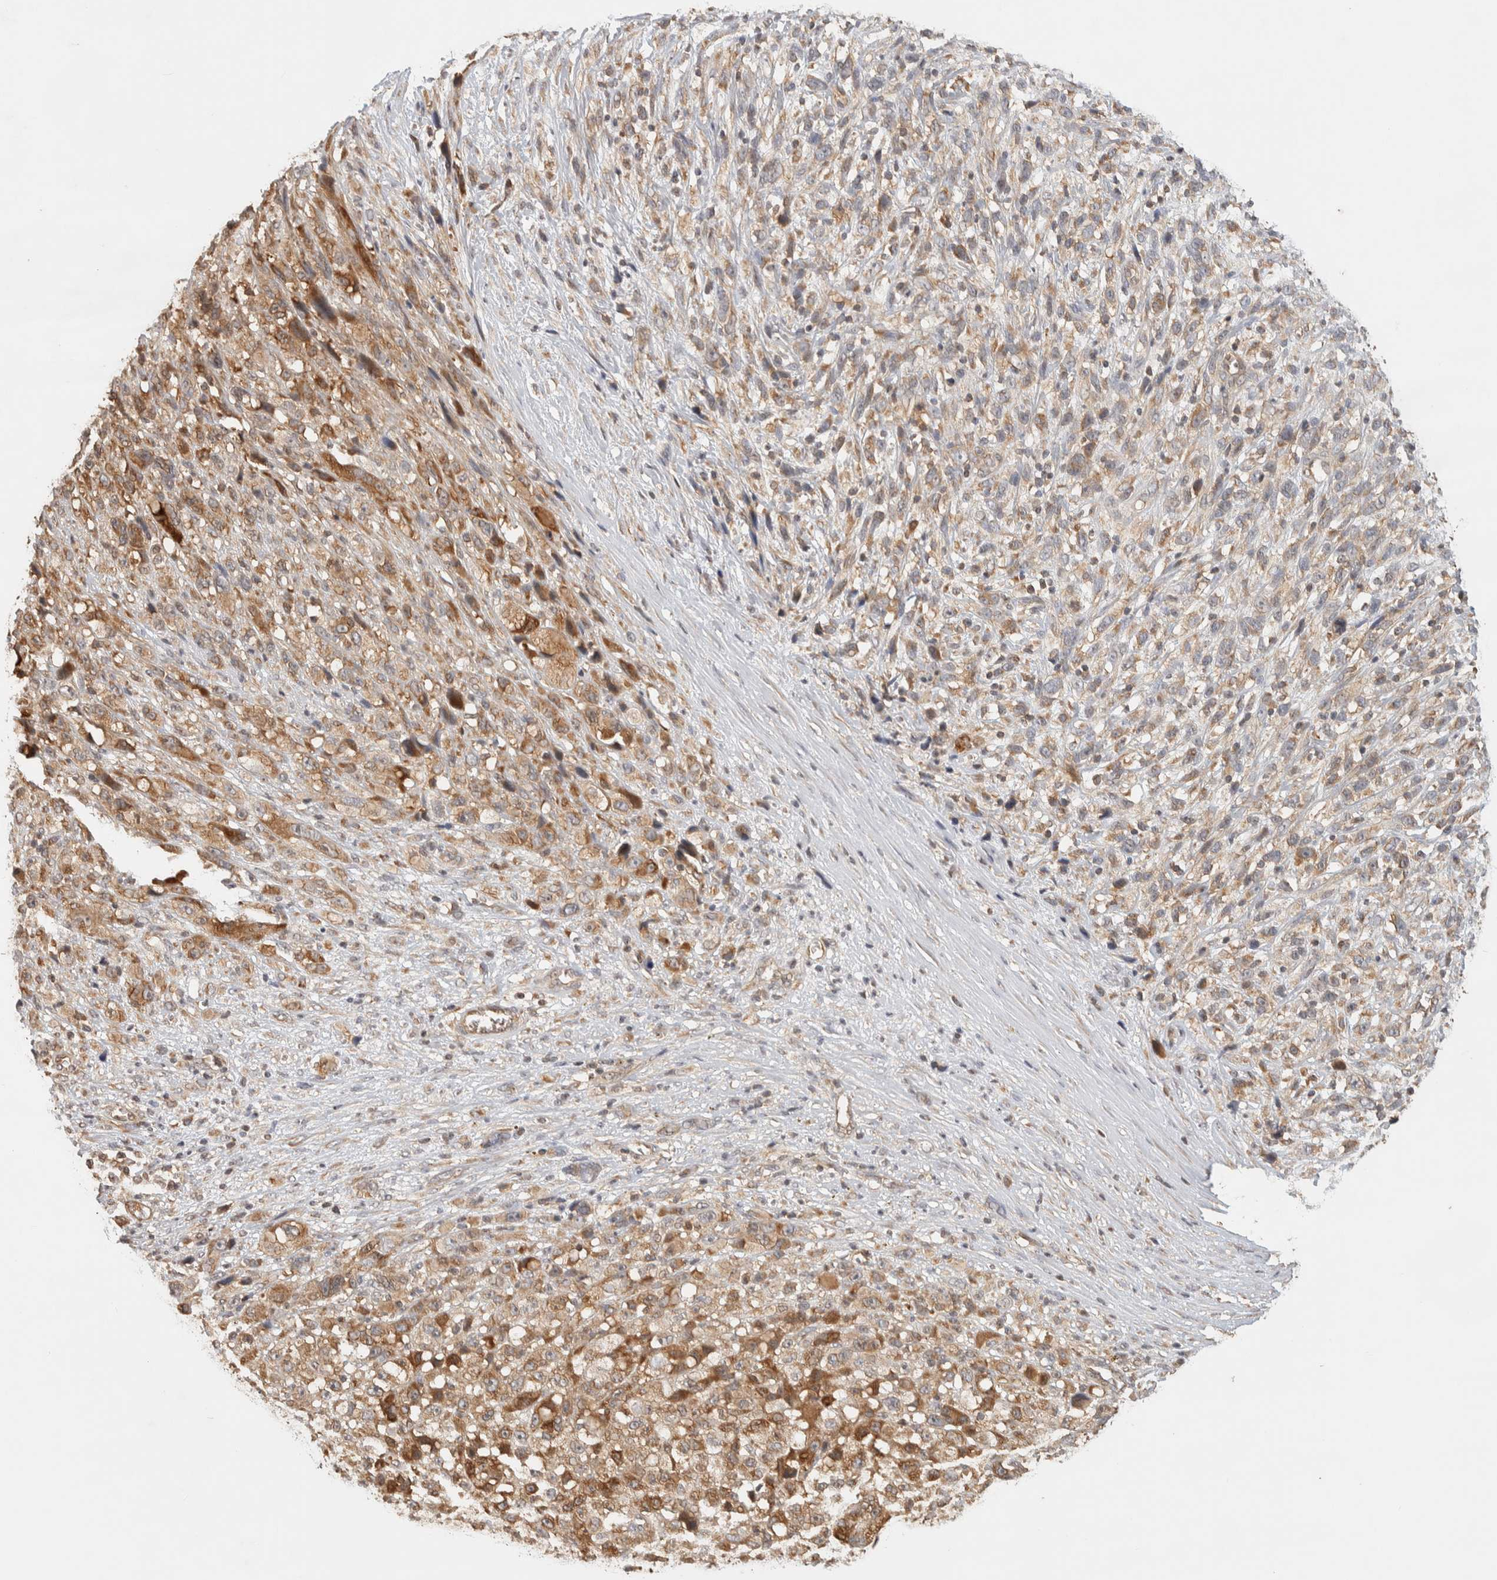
{"staining": {"intensity": "moderate", "quantity": ">75%", "location": "cytoplasmic/membranous"}, "tissue": "melanoma", "cell_type": "Tumor cells", "image_type": "cancer", "snomed": [{"axis": "morphology", "description": "Malignant melanoma, NOS"}, {"axis": "topography", "description": "Skin"}], "caption": "Immunohistochemistry (IHC) (DAB (3,3'-diaminobenzidine)) staining of human melanoma displays moderate cytoplasmic/membranous protein positivity in approximately >75% of tumor cells.", "gene": "TTI2", "patient": {"sex": "female", "age": 55}}